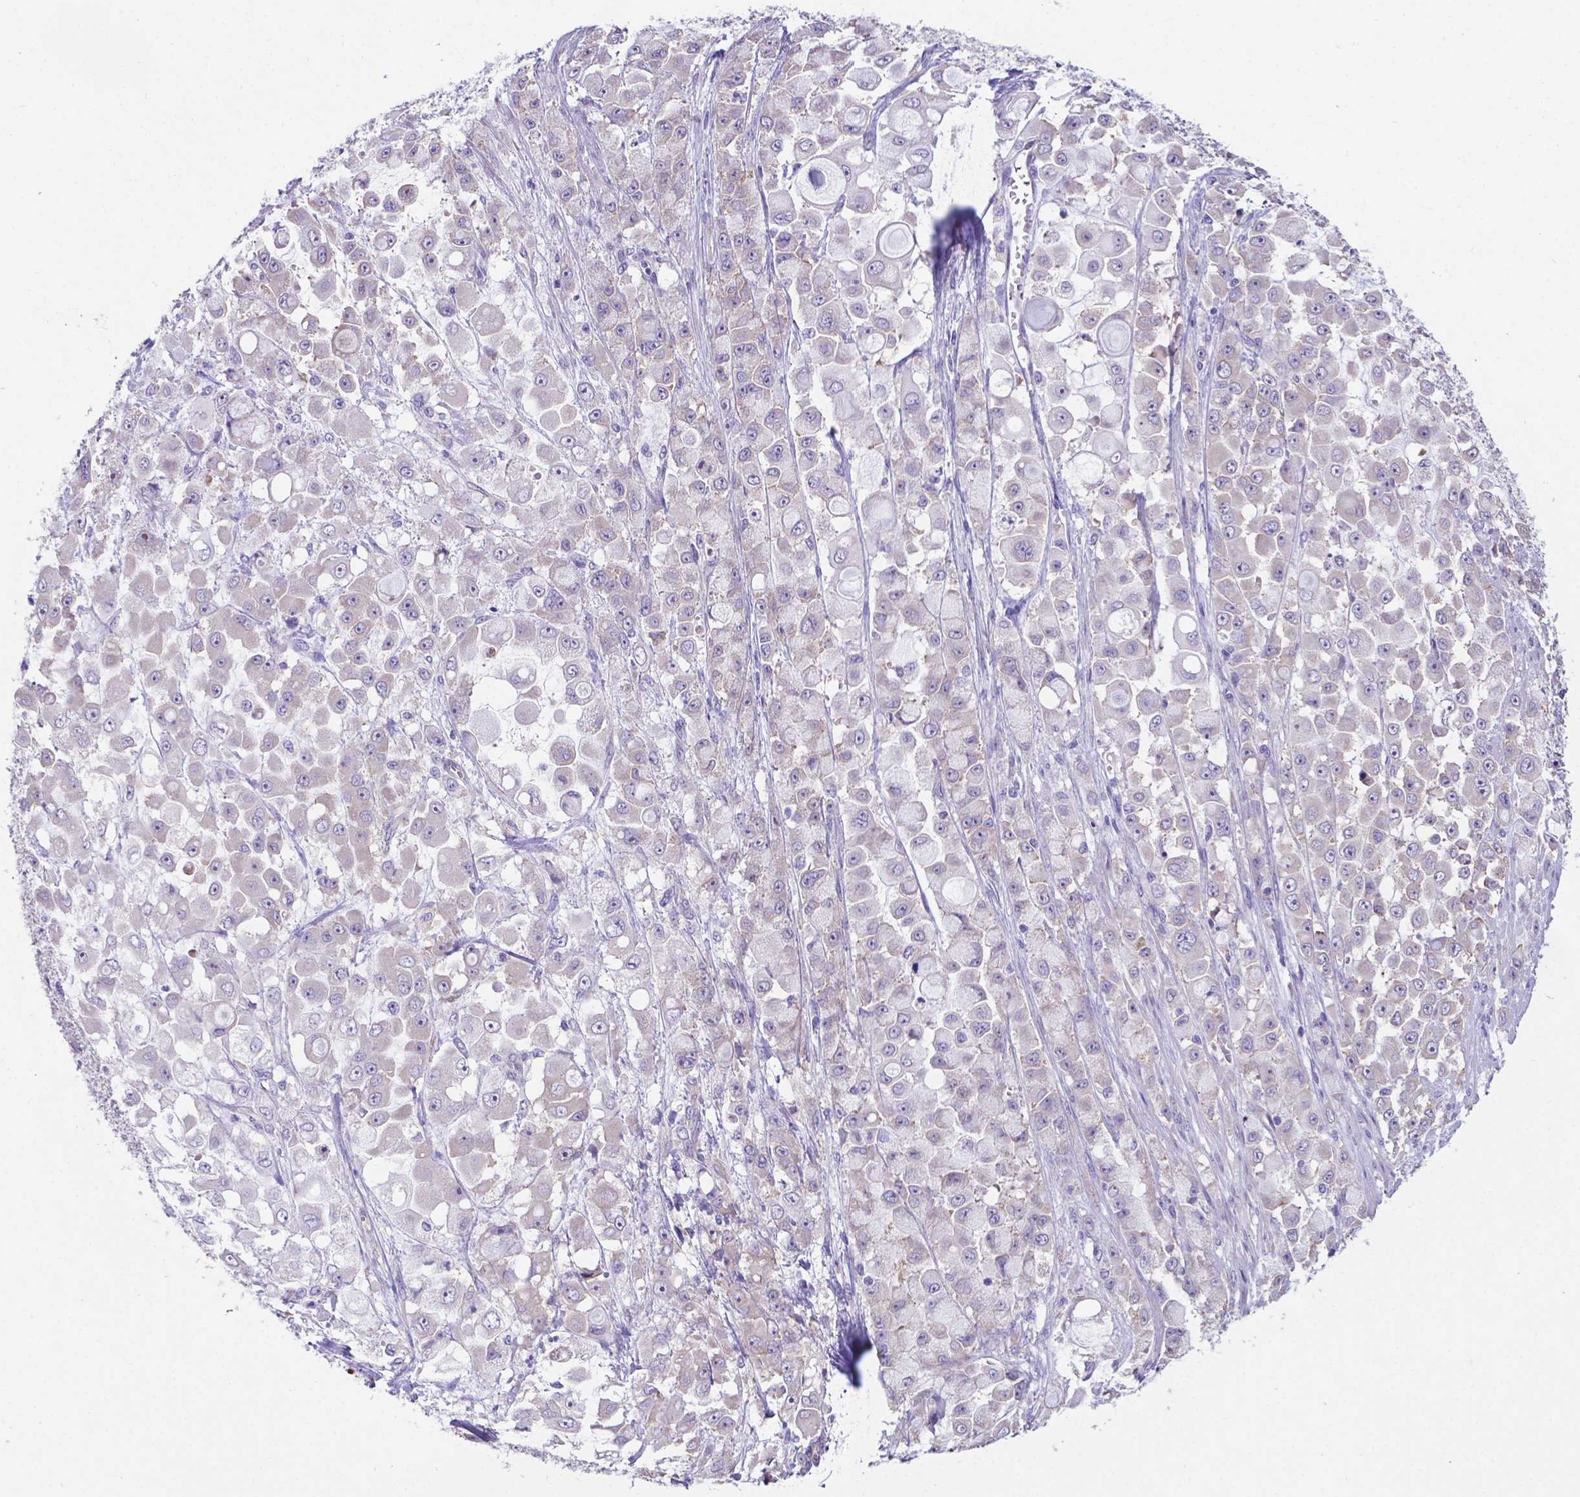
{"staining": {"intensity": "negative", "quantity": "none", "location": "none"}, "tissue": "stomach cancer", "cell_type": "Tumor cells", "image_type": "cancer", "snomed": [{"axis": "morphology", "description": "Adenocarcinoma, NOS"}, {"axis": "topography", "description": "Stomach"}], "caption": "Immunohistochemical staining of human stomach cancer exhibits no significant staining in tumor cells.", "gene": "RPL6", "patient": {"sex": "female", "age": 76}}